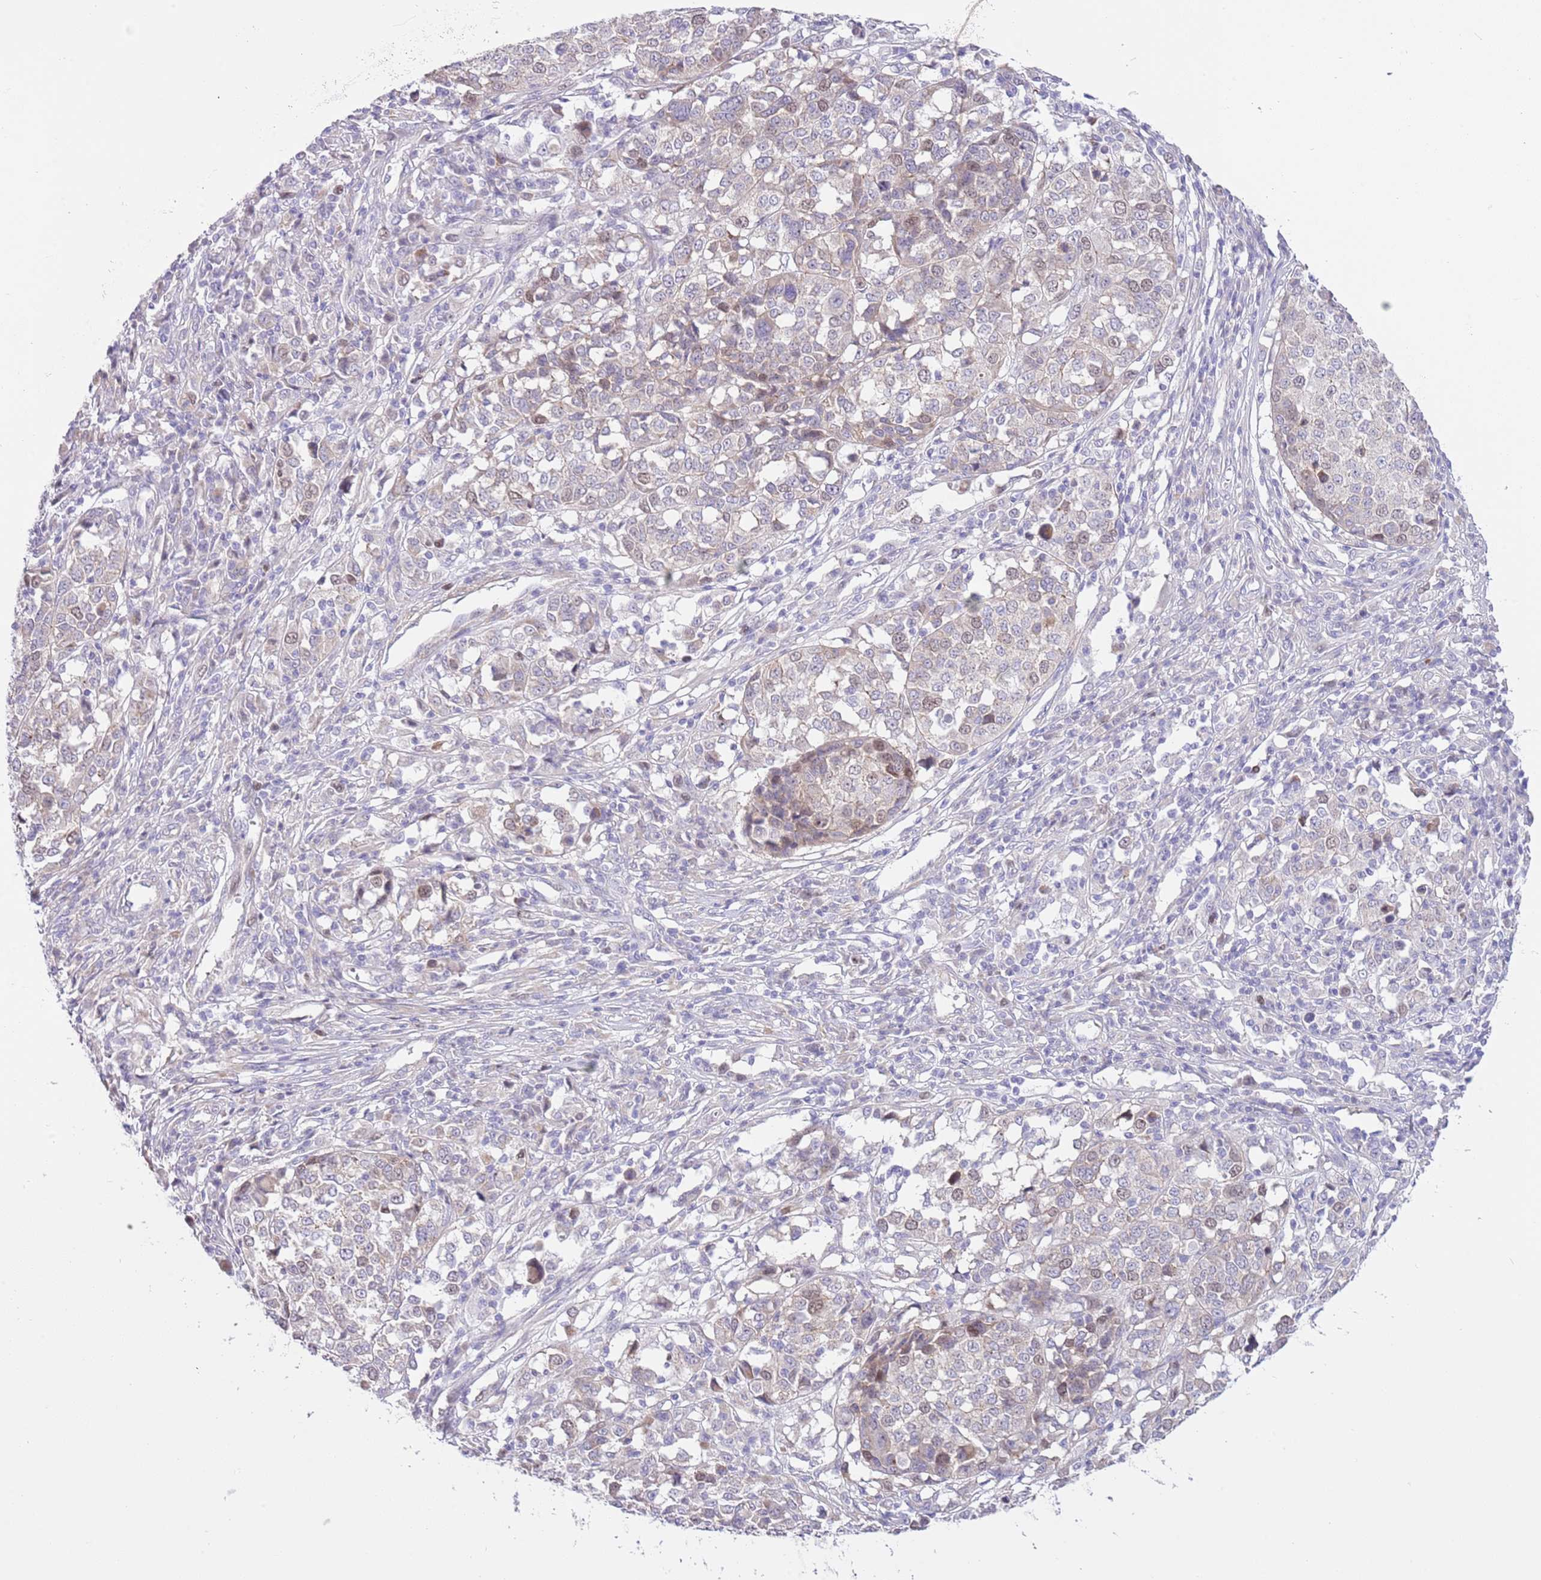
{"staining": {"intensity": "weak", "quantity": "<25%", "location": "nuclear"}, "tissue": "melanoma", "cell_type": "Tumor cells", "image_type": "cancer", "snomed": [{"axis": "morphology", "description": "Malignant melanoma, Metastatic site"}, {"axis": "topography", "description": "Lymph node"}], "caption": "There is no significant expression in tumor cells of melanoma.", "gene": "FBRSL1", "patient": {"sex": "male", "age": 44}}